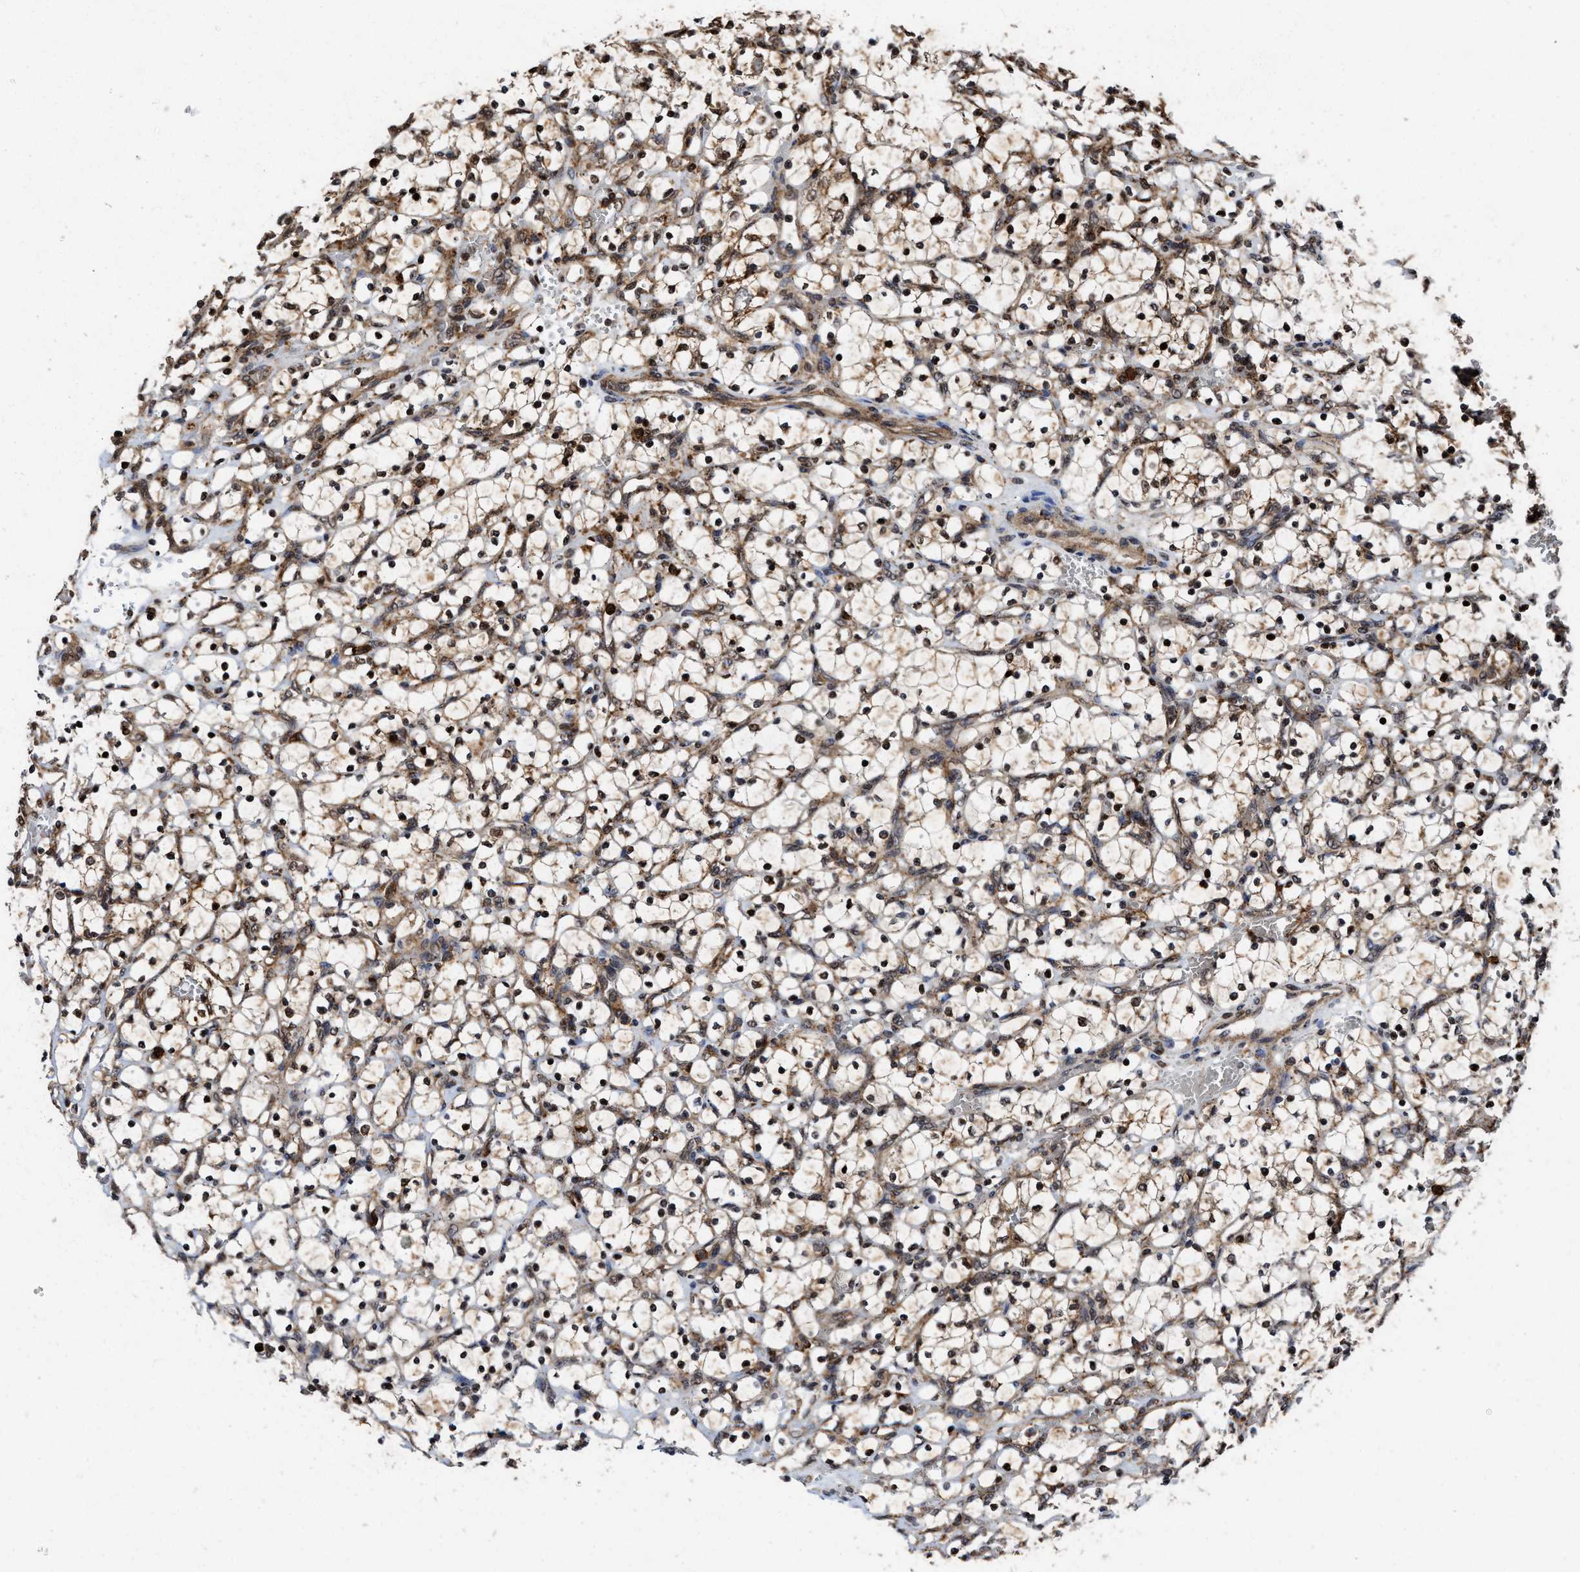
{"staining": {"intensity": "strong", "quantity": ">75%", "location": "nuclear"}, "tissue": "renal cancer", "cell_type": "Tumor cells", "image_type": "cancer", "snomed": [{"axis": "morphology", "description": "Adenocarcinoma, NOS"}, {"axis": "topography", "description": "Kidney"}], "caption": "There is high levels of strong nuclear positivity in tumor cells of renal cancer, as demonstrated by immunohistochemical staining (brown color).", "gene": "SEPTIN2", "patient": {"sex": "female", "age": 69}}